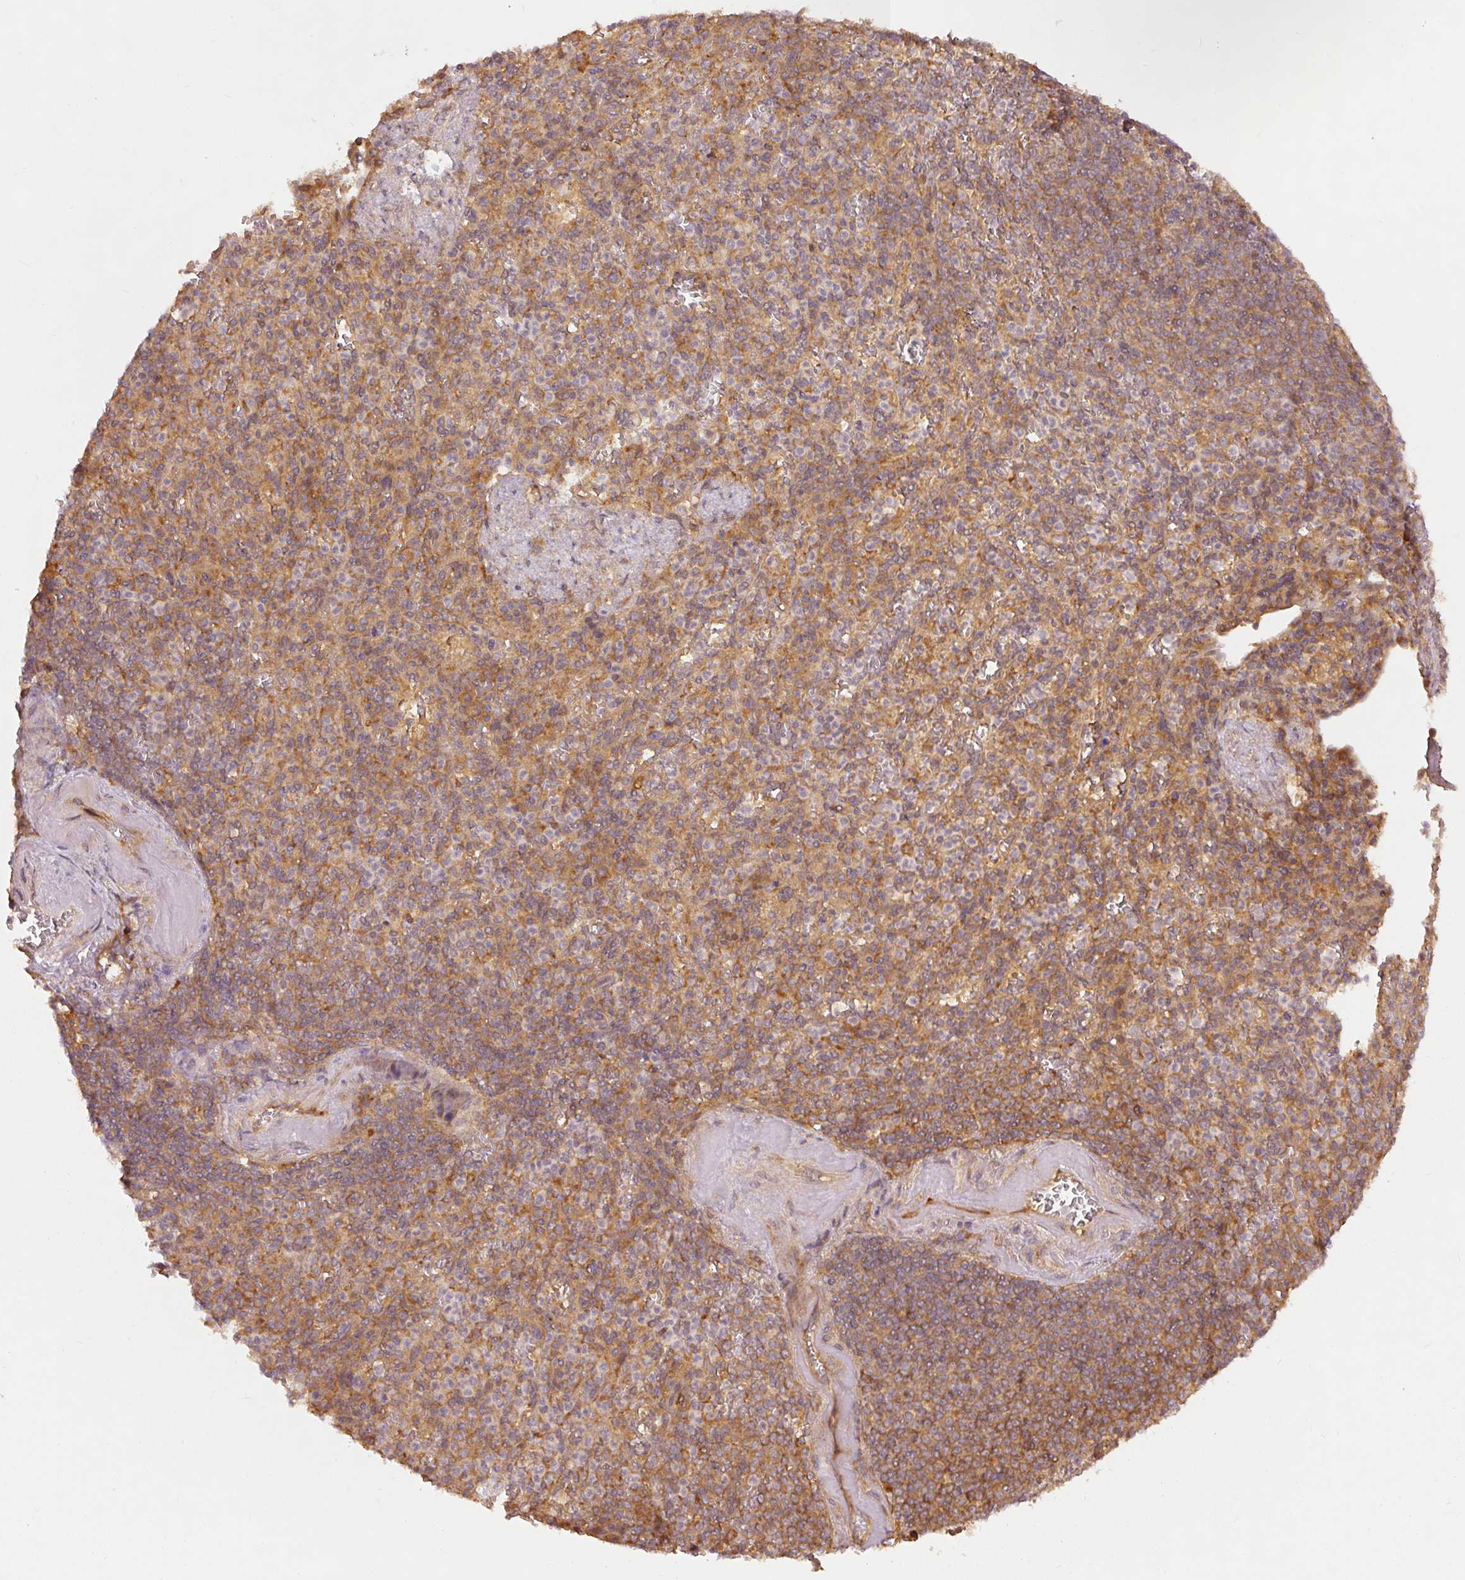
{"staining": {"intensity": "moderate", "quantity": "<25%", "location": "cytoplasmic/membranous"}, "tissue": "spleen", "cell_type": "Cells in red pulp", "image_type": "normal", "snomed": [{"axis": "morphology", "description": "Normal tissue, NOS"}, {"axis": "topography", "description": "Spleen"}], "caption": "The micrograph demonstrates staining of normal spleen, revealing moderate cytoplasmic/membranous protein staining (brown color) within cells in red pulp. (IHC, brightfield microscopy, high magnification).", "gene": "EIF3B", "patient": {"sex": "female", "age": 74}}